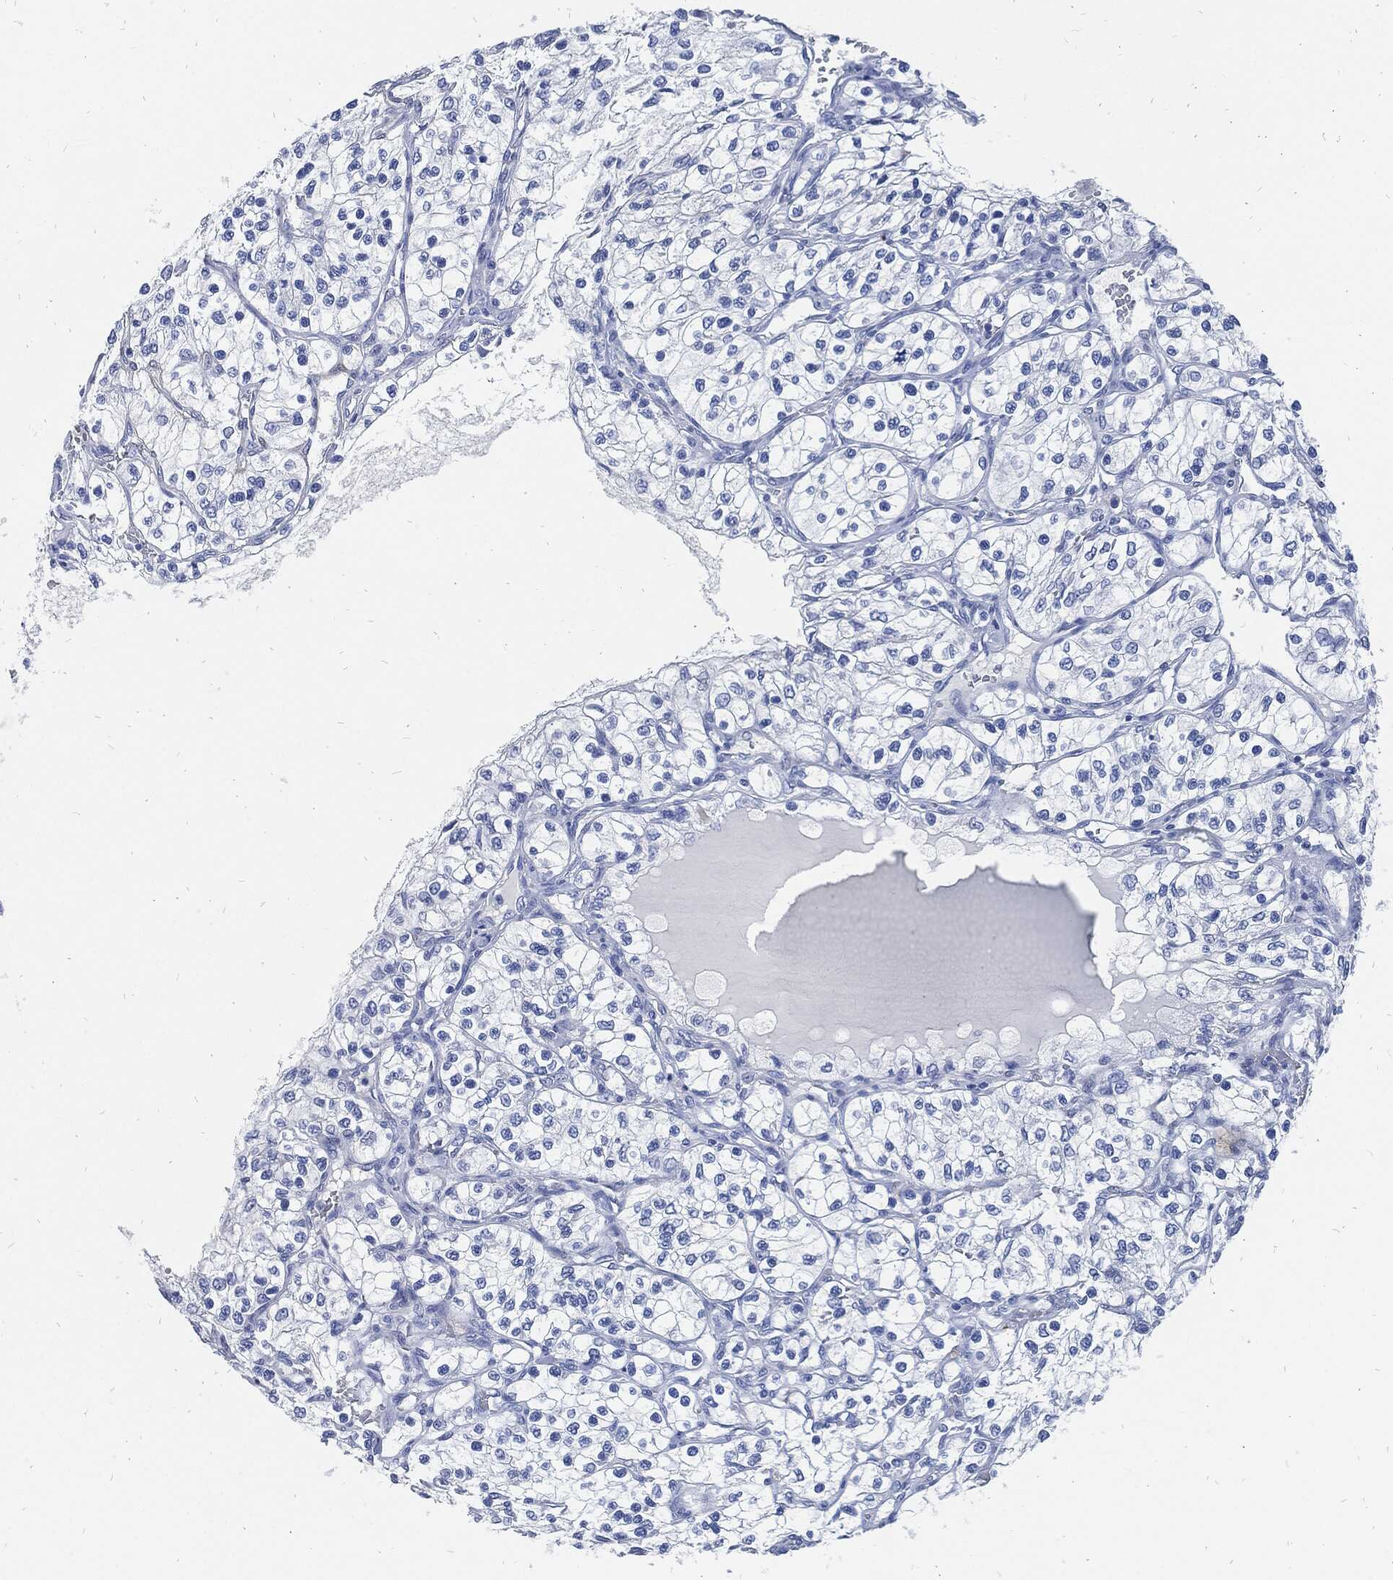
{"staining": {"intensity": "negative", "quantity": "none", "location": "none"}, "tissue": "renal cancer", "cell_type": "Tumor cells", "image_type": "cancer", "snomed": [{"axis": "morphology", "description": "Adenocarcinoma, NOS"}, {"axis": "topography", "description": "Kidney"}], "caption": "Protein analysis of renal adenocarcinoma shows no significant positivity in tumor cells.", "gene": "FABP4", "patient": {"sex": "female", "age": 69}}